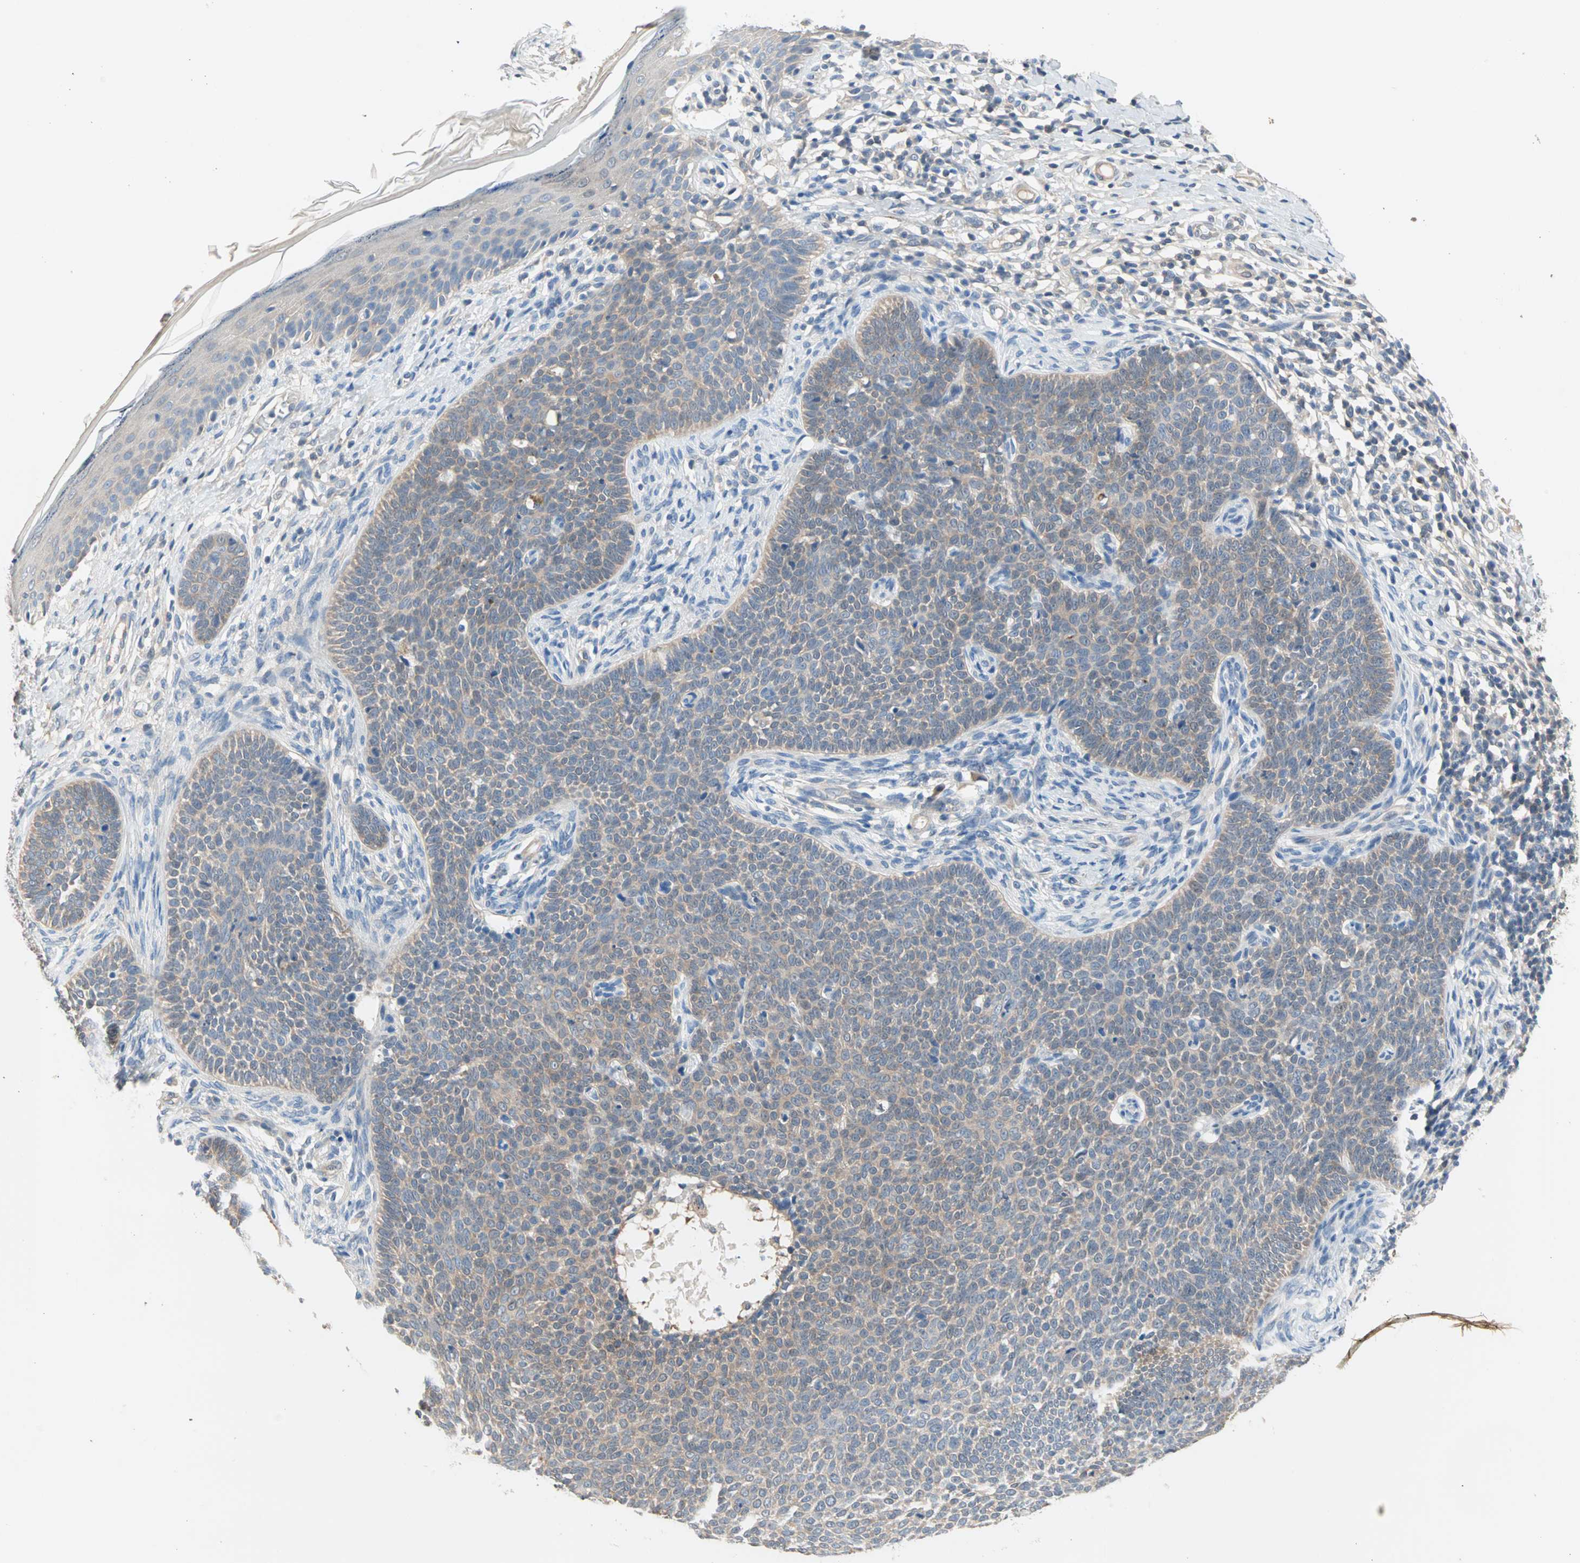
{"staining": {"intensity": "moderate", "quantity": ">75%", "location": "cytoplasmic/membranous"}, "tissue": "skin cancer", "cell_type": "Tumor cells", "image_type": "cancer", "snomed": [{"axis": "morphology", "description": "Normal tissue, NOS"}, {"axis": "morphology", "description": "Basal cell carcinoma"}, {"axis": "topography", "description": "Skin"}], "caption": "Immunohistochemistry of human skin cancer reveals medium levels of moderate cytoplasmic/membranous positivity in about >75% of tumor cells. Nuclei are stained in blue.", "gene": "MPI", "patient": {"sex": "male", "age": 87}}